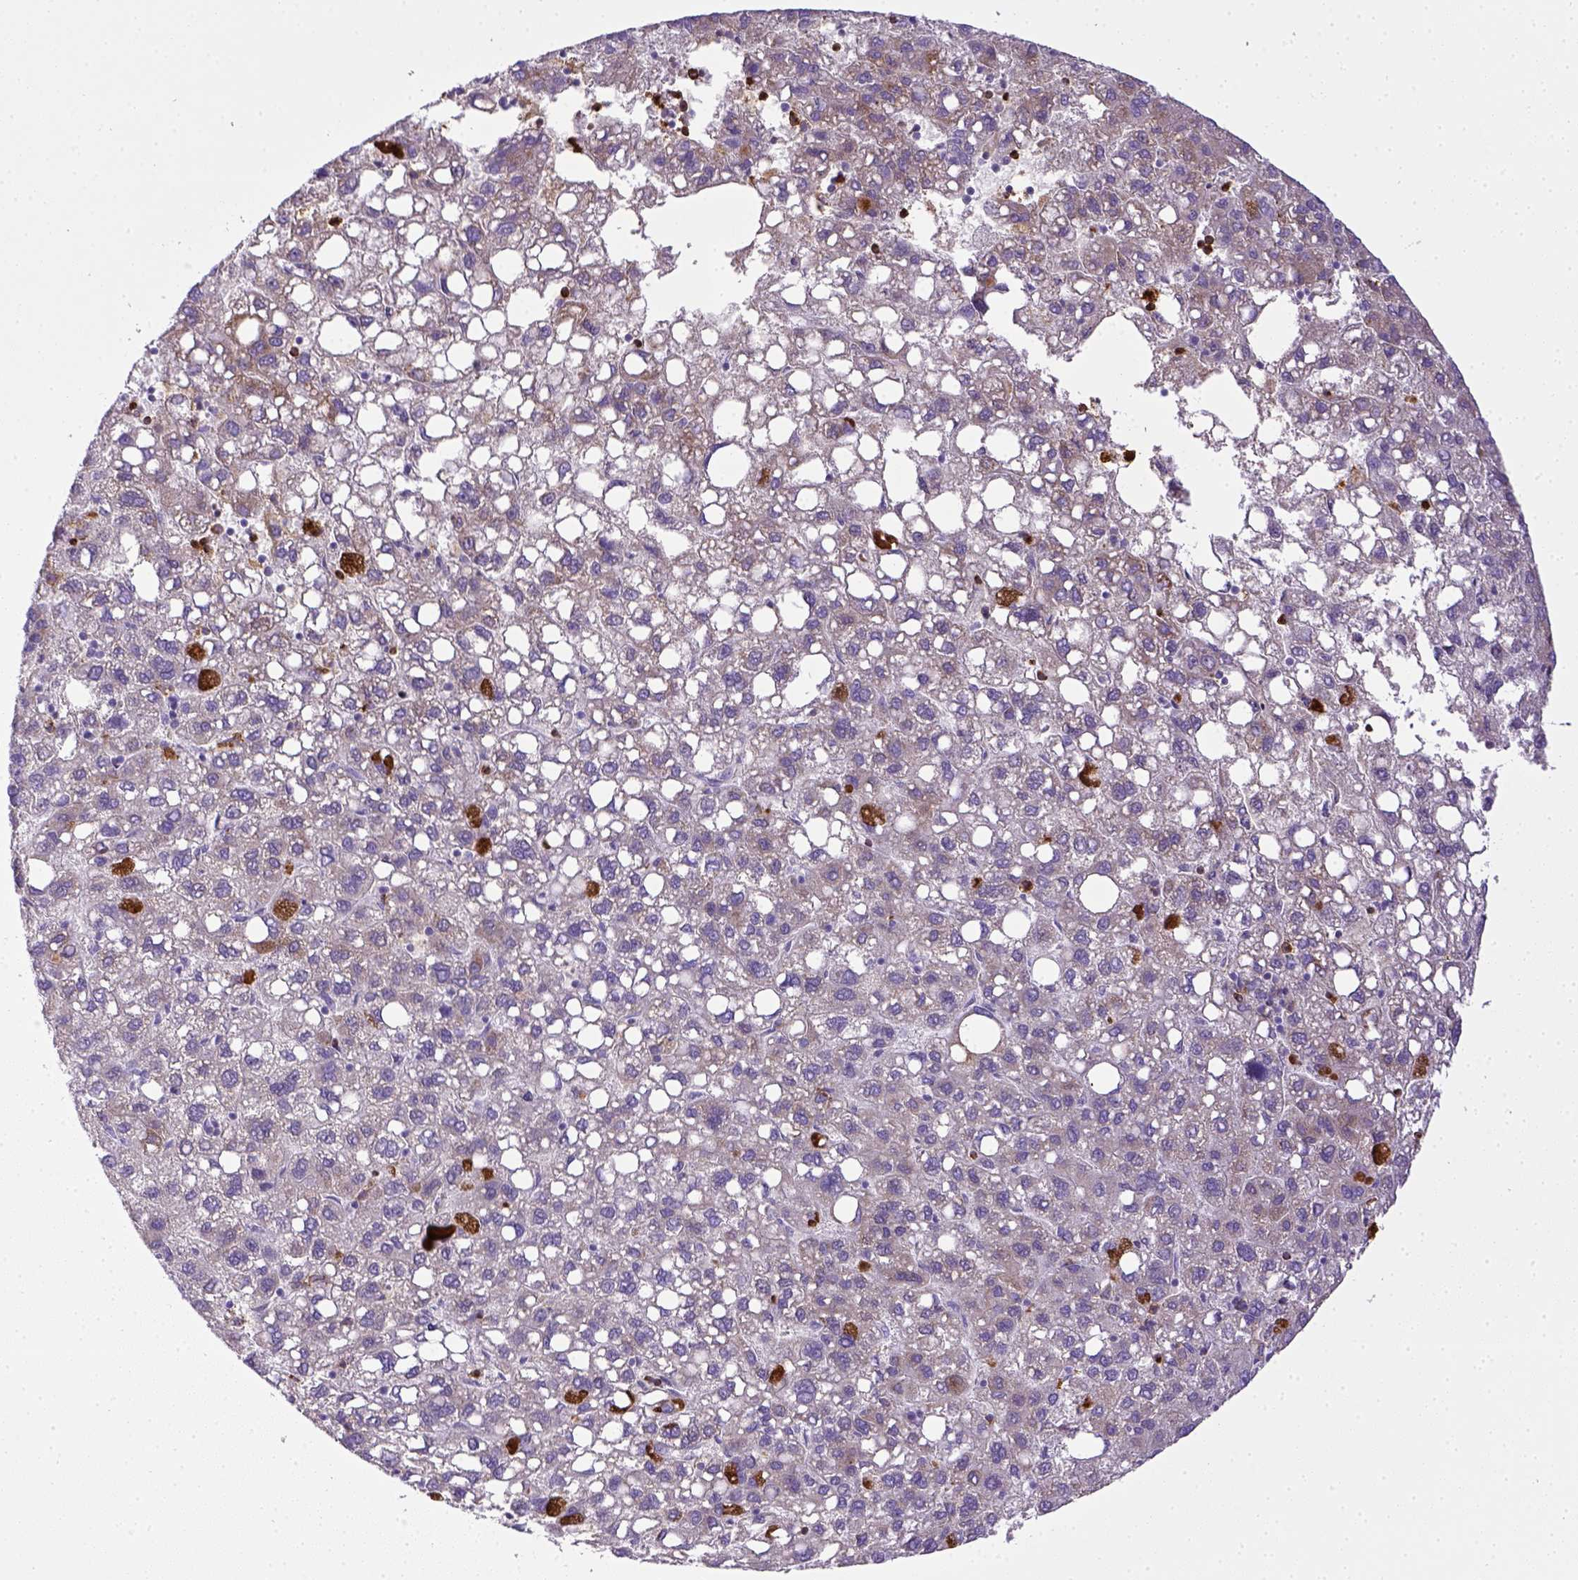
{"staining": {"intensity": "negative", "quantity": "none", "location": "none"}, "tissue": "liver cancer", "cell_type": "Tumor cells", "image_type": "cancer", "snomed": [{"axis": "morphology", "description": "Carcinoma, Hepatocellular, NOS"}, {"axis": "topography", "description": "Liver"}], "caption": "Micrograph shows no protein expression in tumor cells of liver cancer tissue.", "gene": "ITGAM", "patient": {"sex": "female", "age": 82}}